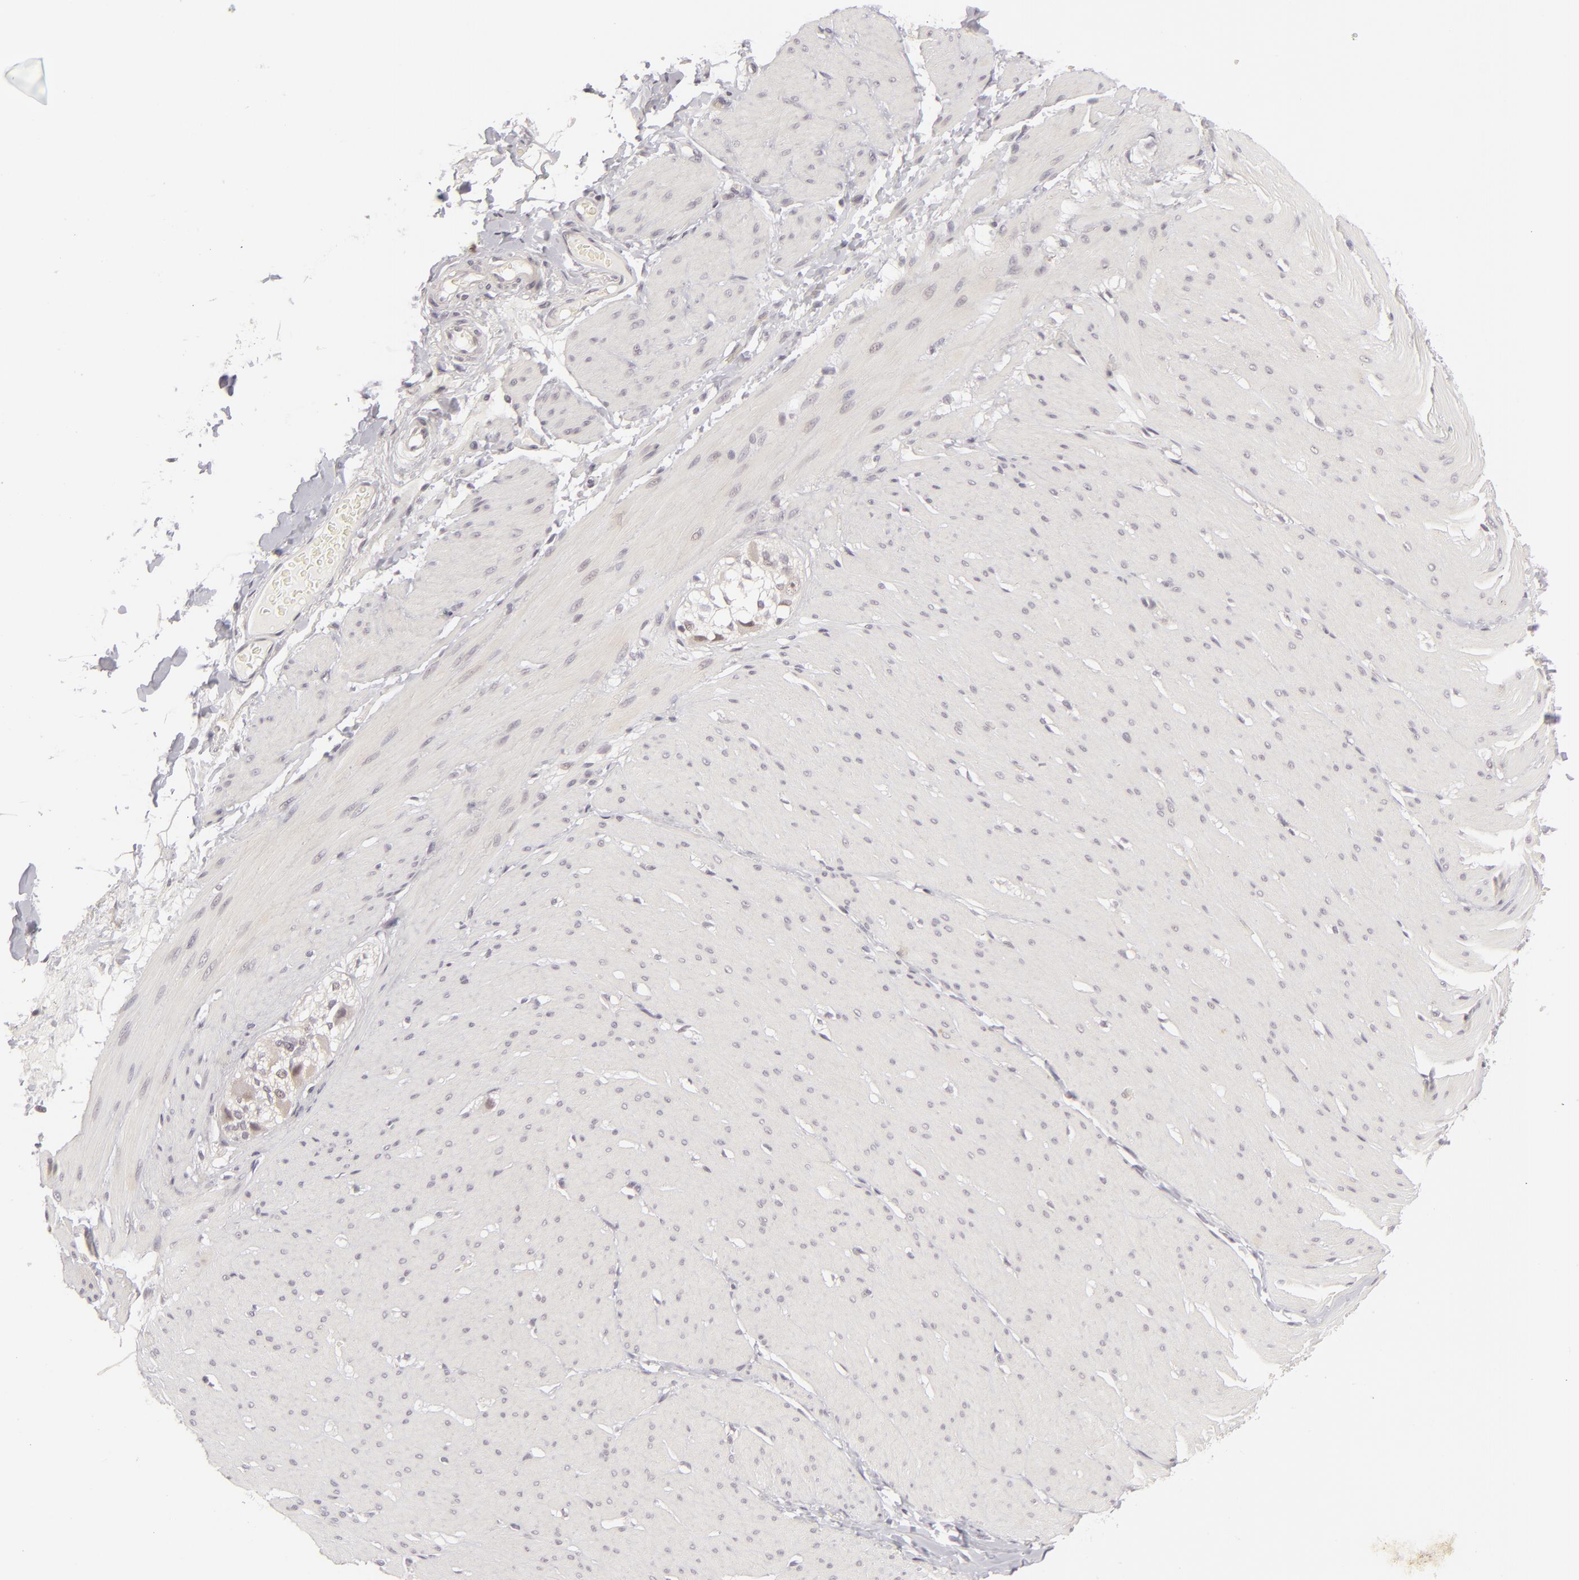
{"staining": {"intensity": "negative", "quantity": "none", "location": "none"}, "tissue": "smooth muscle", "cell_type": "Smooth muscle cells", "image_type": "normal", "snomed": [{"axis": "morphology", "description": "Normal tissue, NOS"}, {"axis": "topography", "description": "Smooth muscle"}, {"axis": "topography", "description": "Colon"}], "caption": "Protein analysis of benign smooth muscle reveals no significant staining in smooth muscle cells.", "gene": "DLG3", "patient": {"sex": "male", "age": 67}}